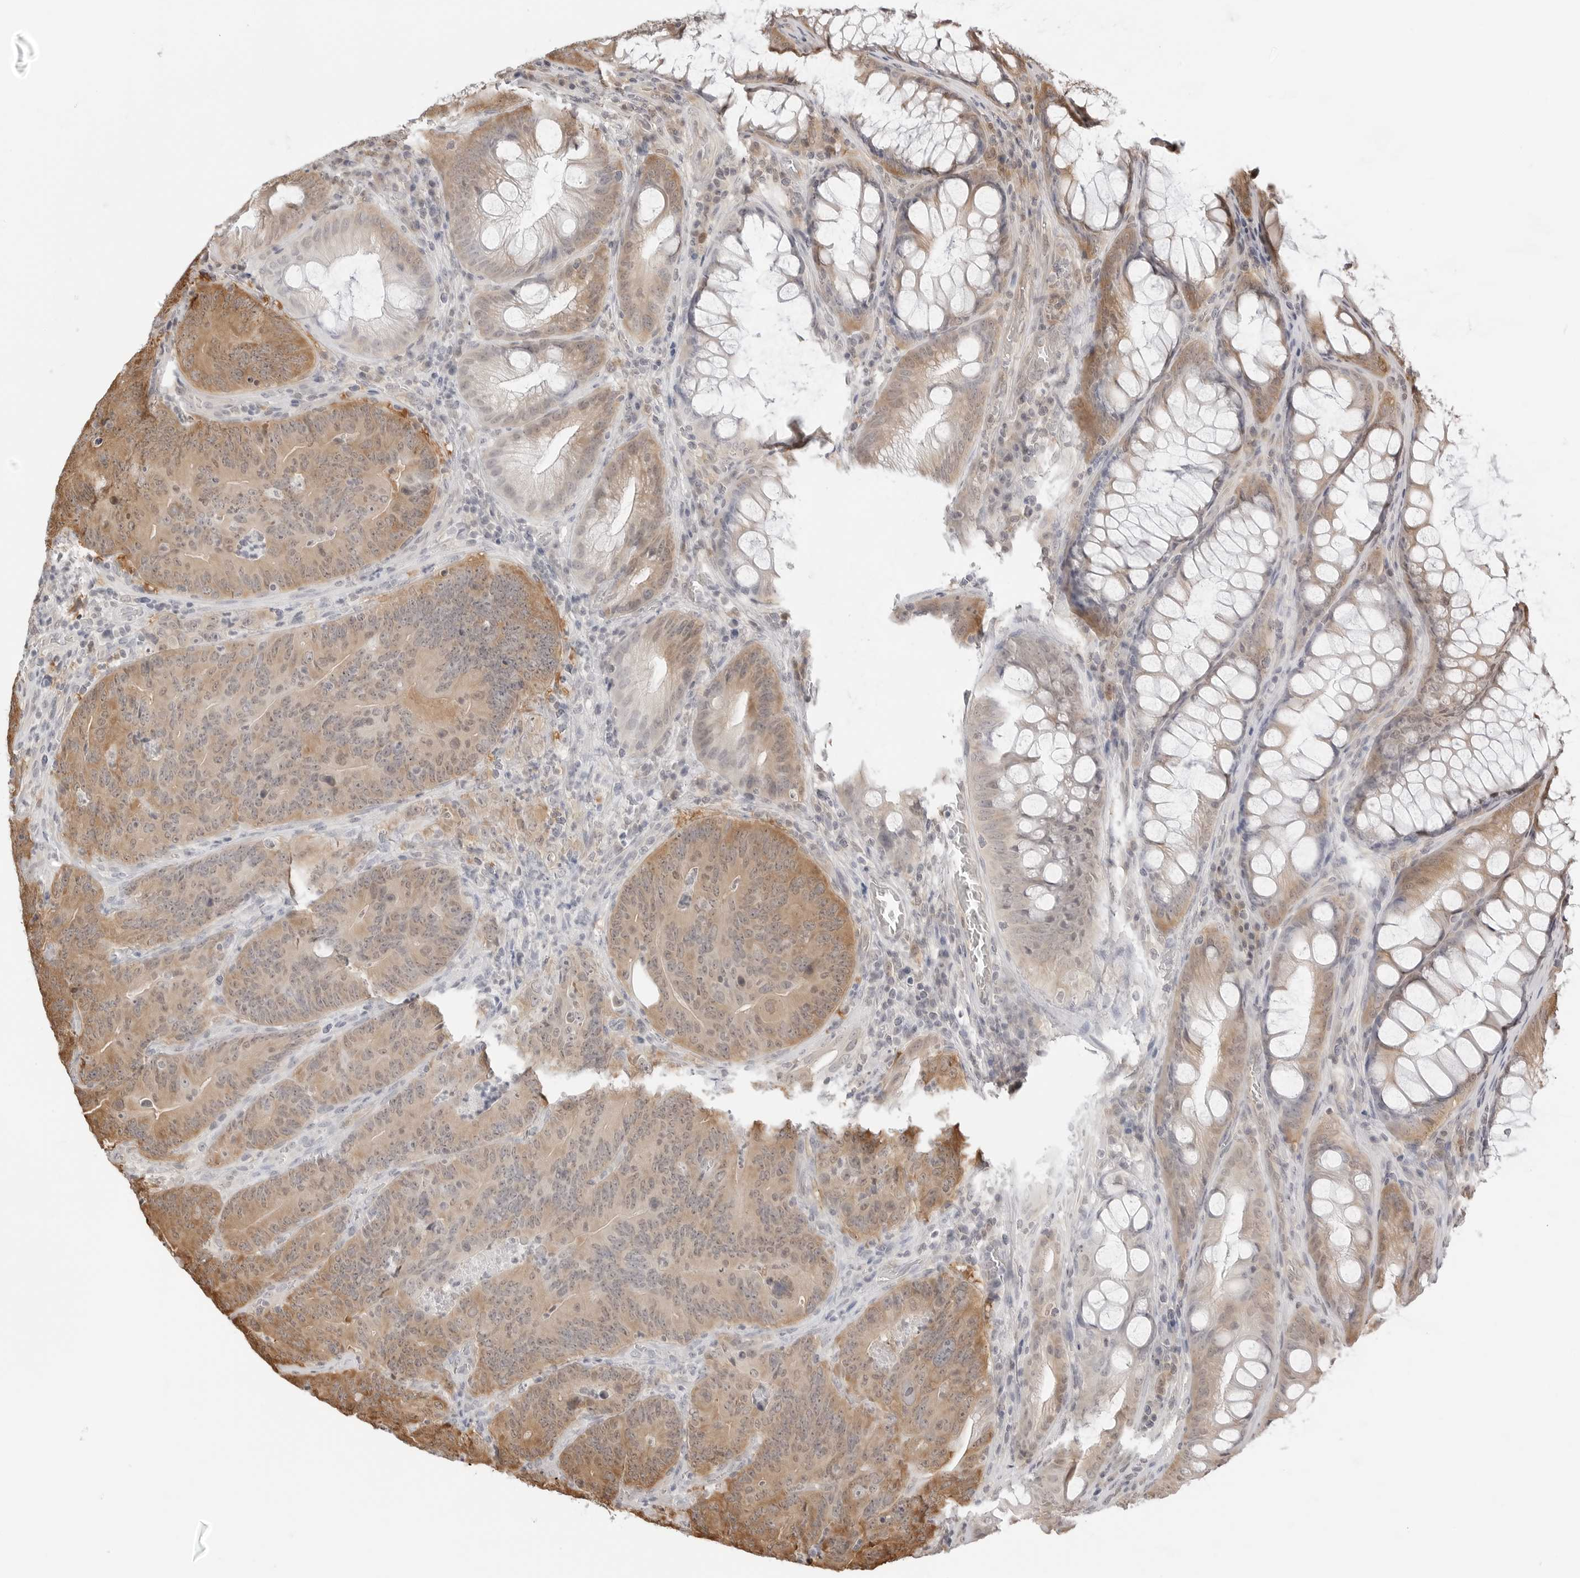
{"staining": {"intensity": "moderate", "quantity": ">75%", "location": "cytoplasmic/membranous,nuclear"}, "tissue": "colorectal cancer", "cell_type": "Tumor cells", "image_type": "cancer", "snomed": [{"axis": "morphology", "description": "Normal tissue, NOS"}, {"axis": "topography", "description": "Colon"}], "caption": "An IHC photomicrograph of neoplastic tissue is shown. Protein staining in brown labels moderate cytoplasmic/membranous and nuclear positivity in colorectal cancer within tumor cells. The protein of interest is shown in brown color, while the nuclei are stained blue.", "gene": "NUDC", "patient": {"sex": "female", "age": 82}}